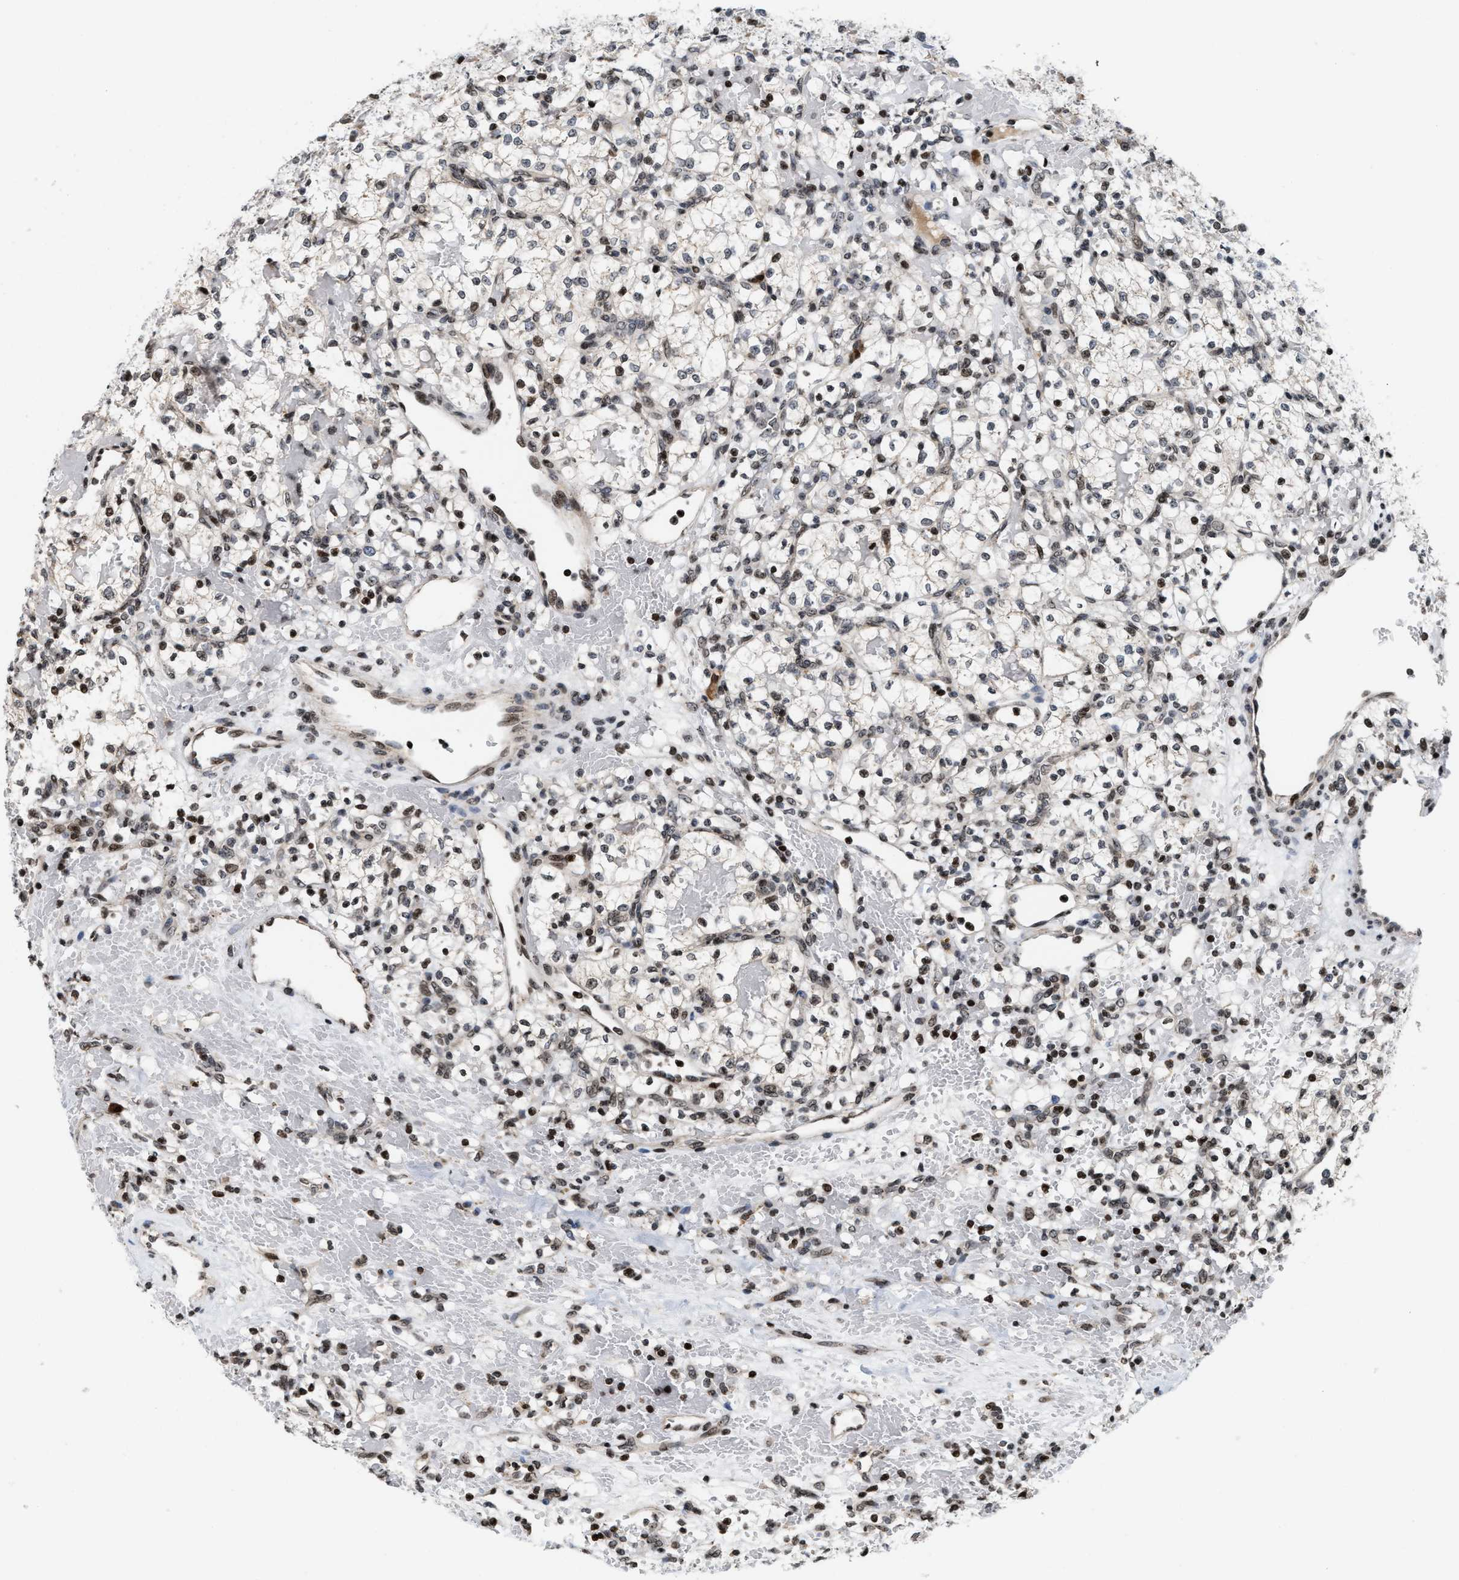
{"staining": {"intensity": "moderate", "quantity": ">75%", "location": "nuclear"}, "tissue": "renal cancer", "cell_type": "Tumor cells", "image_type": "cancer", "snomed": [{"axis": "morphology", "description": "Adenocarcinoma, NOS"}, {"axis": "topography", "description": "Kidney"}], "caption": "Immunohistochemical staining of renal adenocarcinoma displays medium levels of moderate nuclear protein expression in about >75% of tumor cells.", "gene": "PDZD2", "patient": {"sex": "female", "age": 60}}